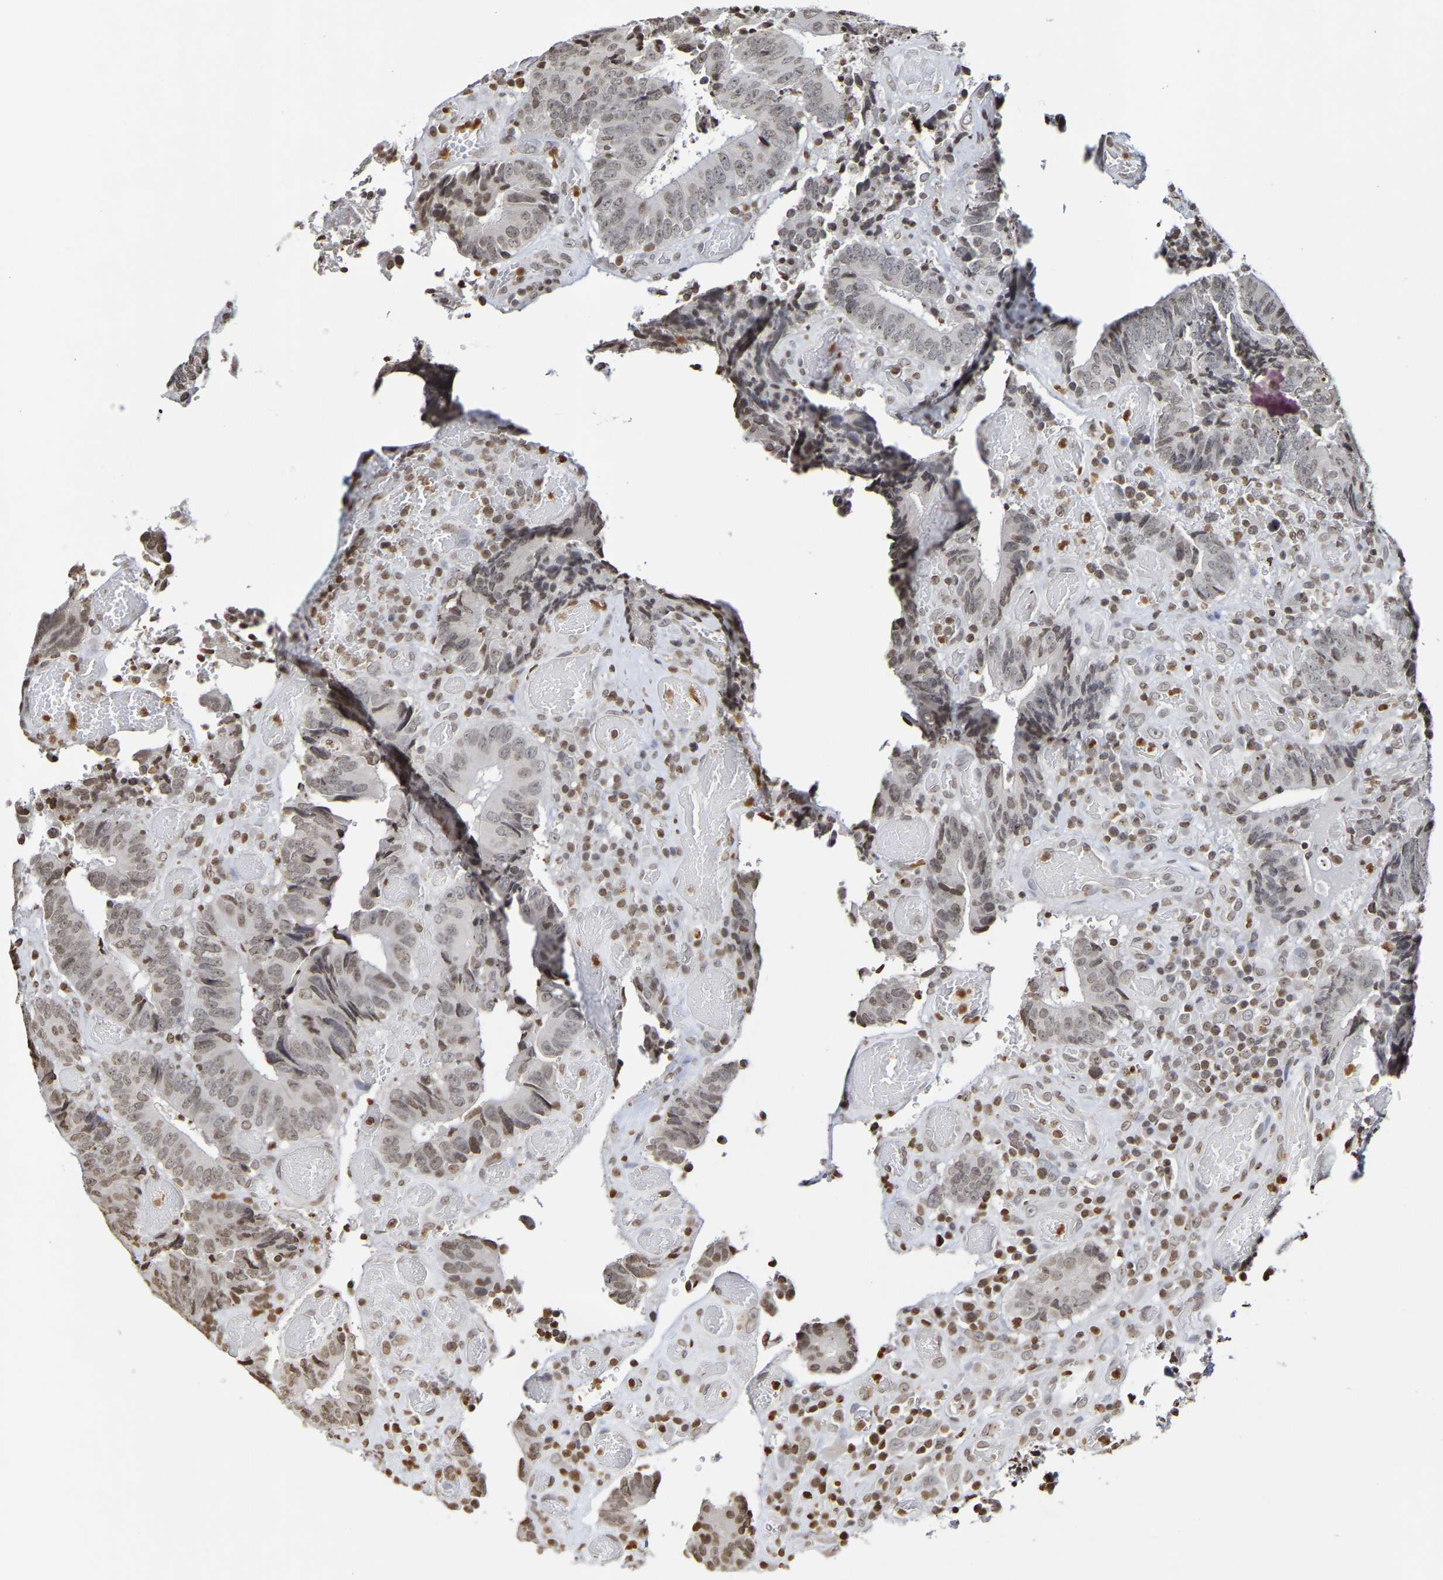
{"staining": {"intensity": "weak", "quantity": ">75%", "location": "nuclear"}, "tissue": "colorectal cancer", "cell_type": "Tumor cells", "image_type": "cancer", "snomed": [{"axis": "morphology", "description": "Adenocarcinoma, NOS"}, {"axis": "topography", "description": "Rectum"}], "caption": "Protein staining by immunohistochemistry (IHC) exhibits weak nuclear staining in about >75% of tumor cells in adenocarcinoma (colorectal).", "gene": "ATF4", "patient": {"sex": "male", "age": 72}}